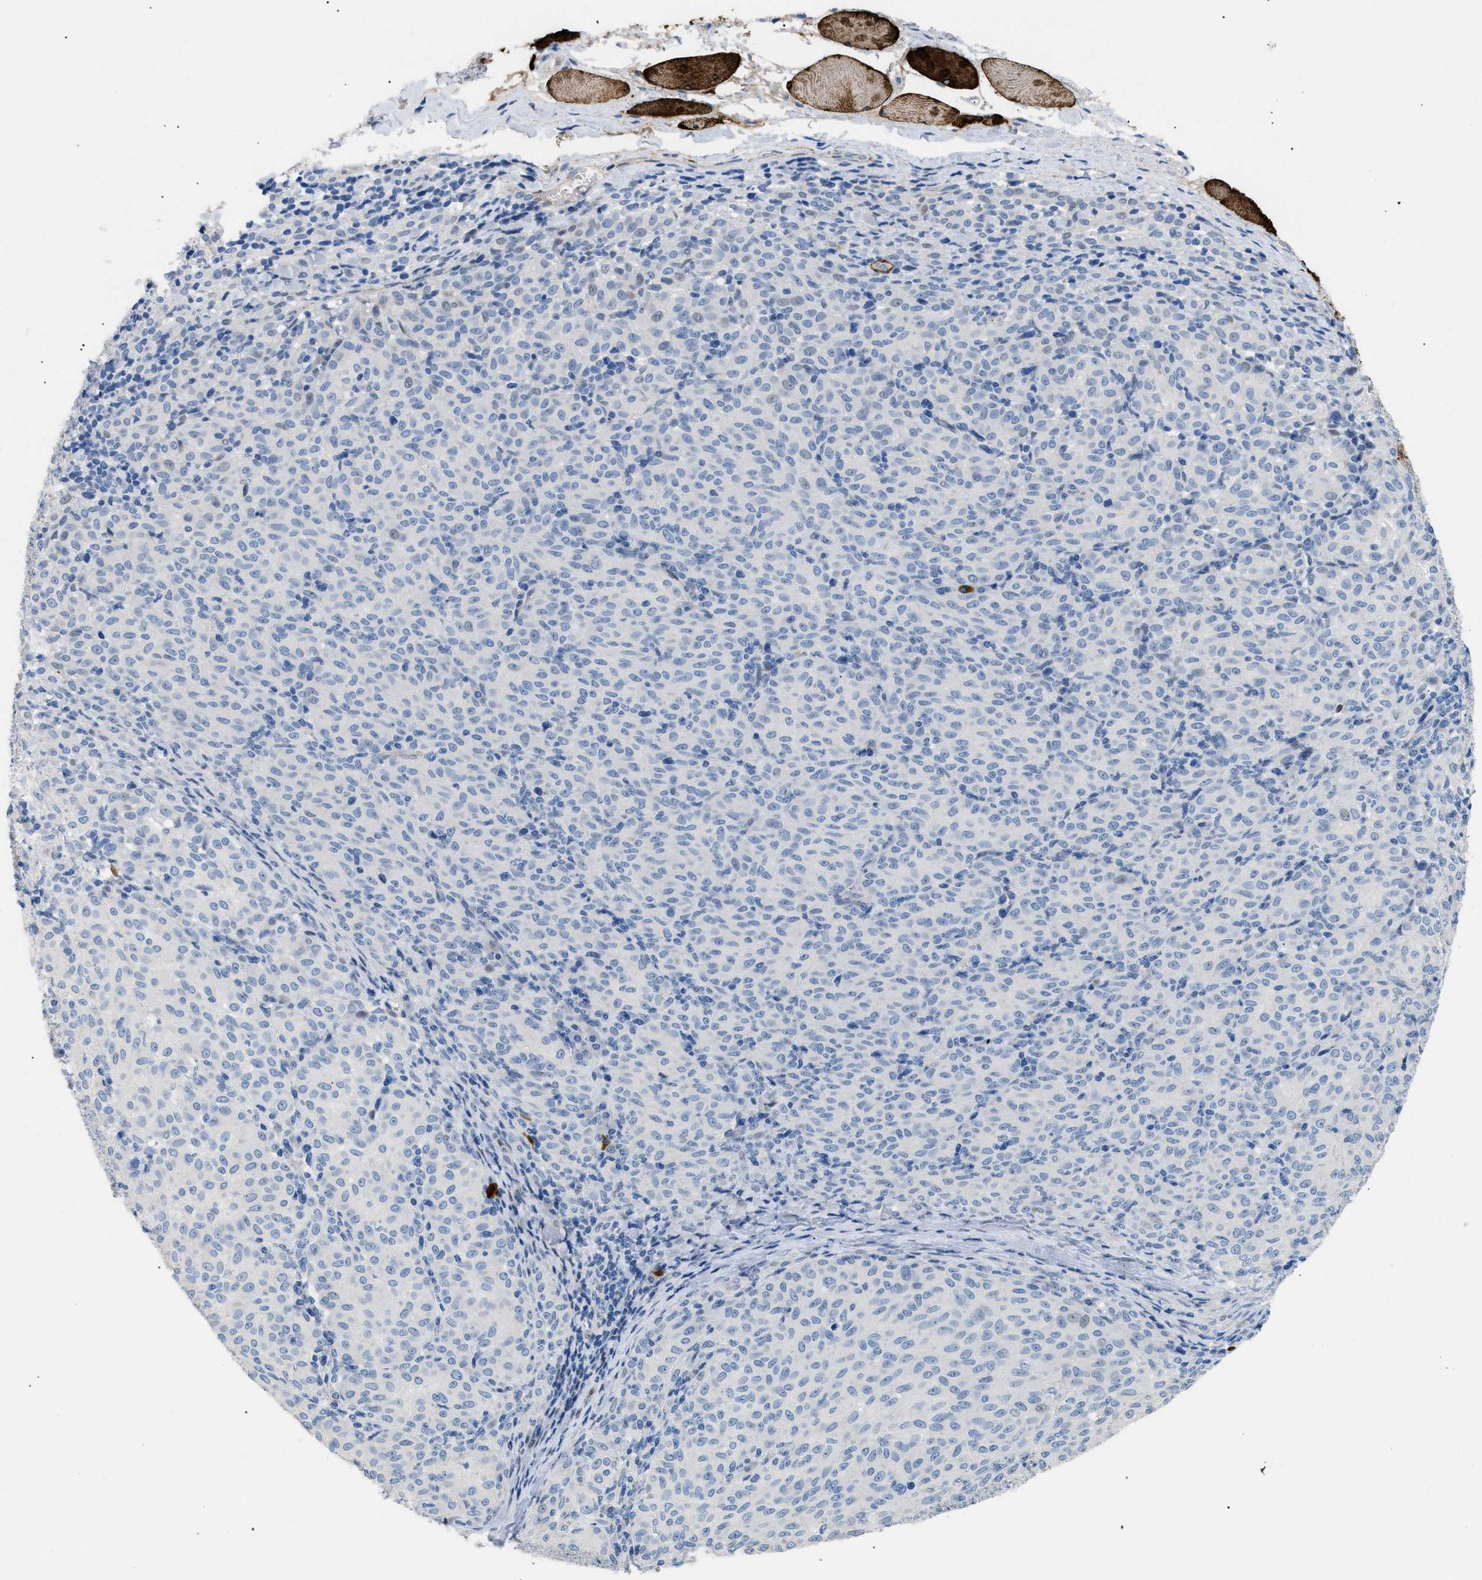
{"staining": {"intensity": "negative", "quantity": "none", "location": "none"}, "tissue": "melanoma", "cell_type": "Tumor cells", "image_type": "cancer", "snomed": [{"axis": "morphology", "description": "Malignant melanoma, NOS"}, {"axis": "topography", "description": "Skin"}], "caption": "Malignant melanoma stained for a protein using IHC shows no staining tumor cells.", "gene": "ICA1", "patient": {"sex": "female", "age": 72}}